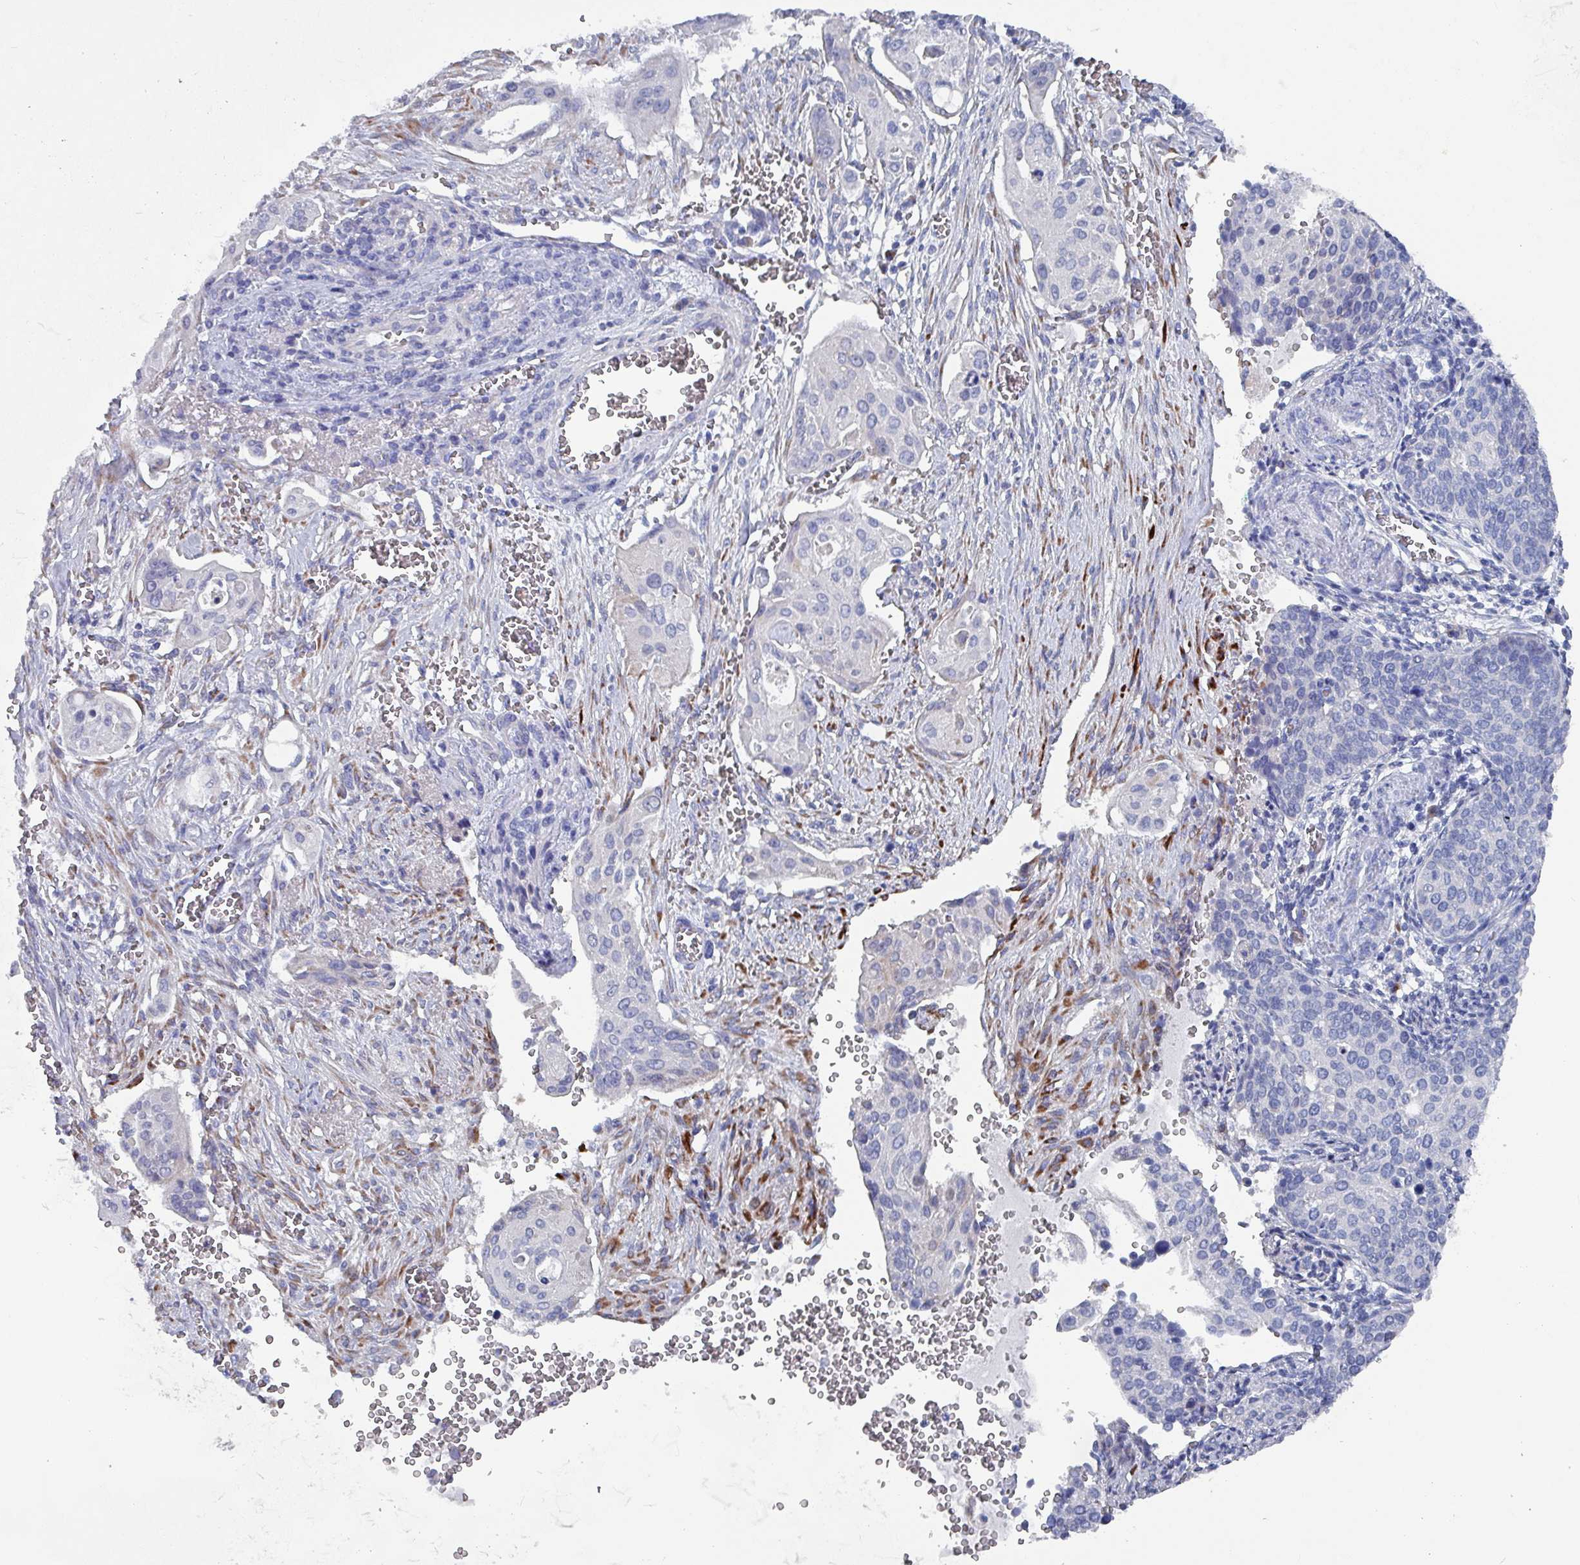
{"staining": {"intensity": "negative", "quantity": "none", "location": "none"}, "tissue": "cervical cancer", "cell_type": "Tumor cells", "image_type": "cancer", "snomed": [{"axis": "morphology", "description": "Squamous cell carcinoma, NOS"}, {"axis": "topography", "description": "Cervix"}], "caption": "Cervical squamous cell carcinoma stained for a protein using immunohistochemistry (IHC) shows no positivity tumor cells.", "gene": "DRD5", "patient": {"sex": "female", "age": 44}}